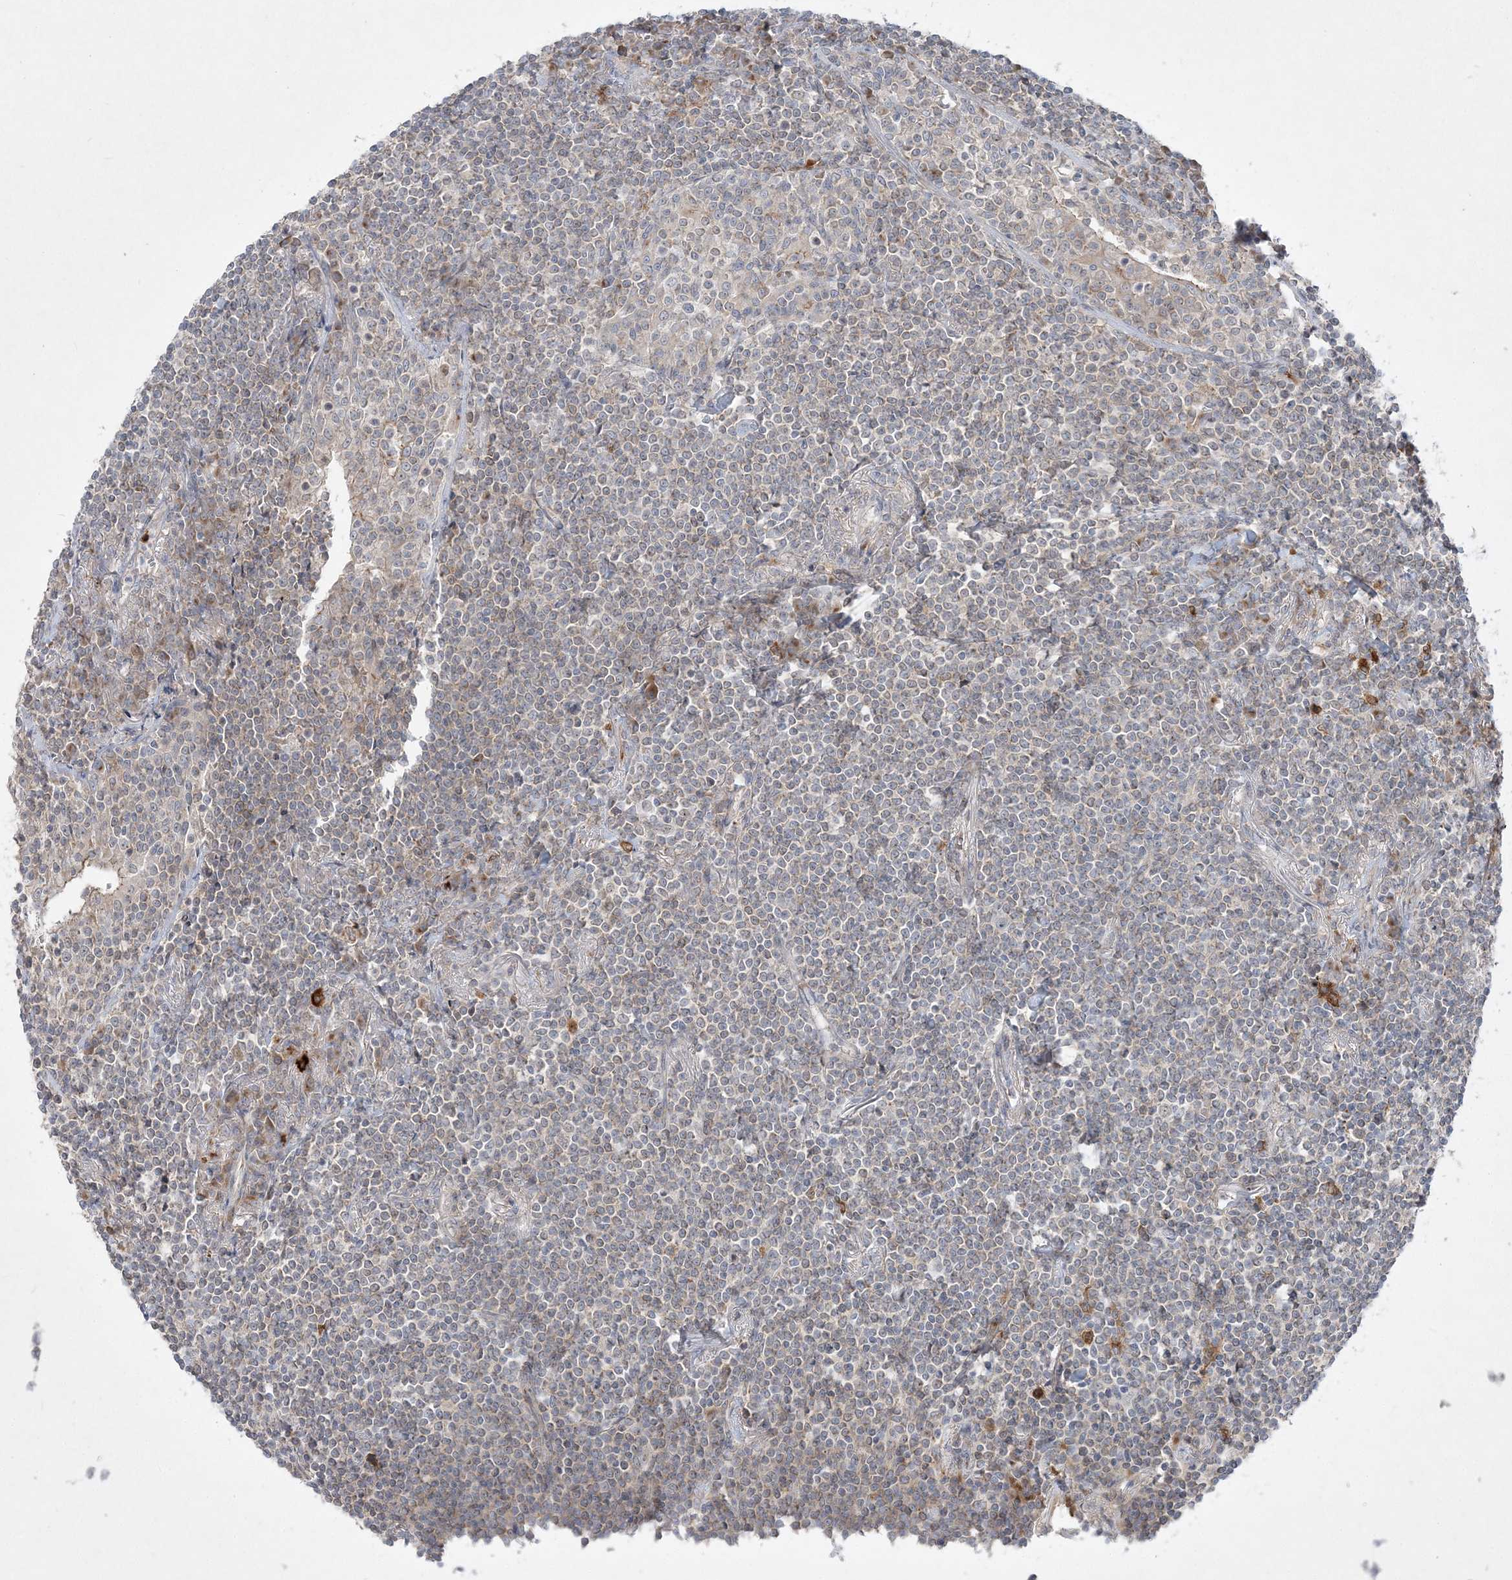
{"staining": {"intensity": "weak", "quantity": "25%-75%", "location": "cytoplasmic/membranous"}, "tissue": "lymphoma", "cell_type": "Tumor cells", "image_type": "cancer", "snomed": [{"axis": "morphology", "description": "Malignant lymphoma, non-Hodgkin's type, Low grade"}, {"axis": "topography", "description": "Lung"}], "caption": "IHC staining of lymphoma, which displays low levels of weak cytoplasmic/membranous staining in about 25%-75% of tumor cells indicating weak cytoplasmic/membranous protein staining. The staining was performed using DAB (3,3'-diaminobenzidine) (brown) for protein detection and nuclei were counterstained in hematoxylin (blue).", "gene": "CLNK", "patient": {"sex": "female", "age": 71}}